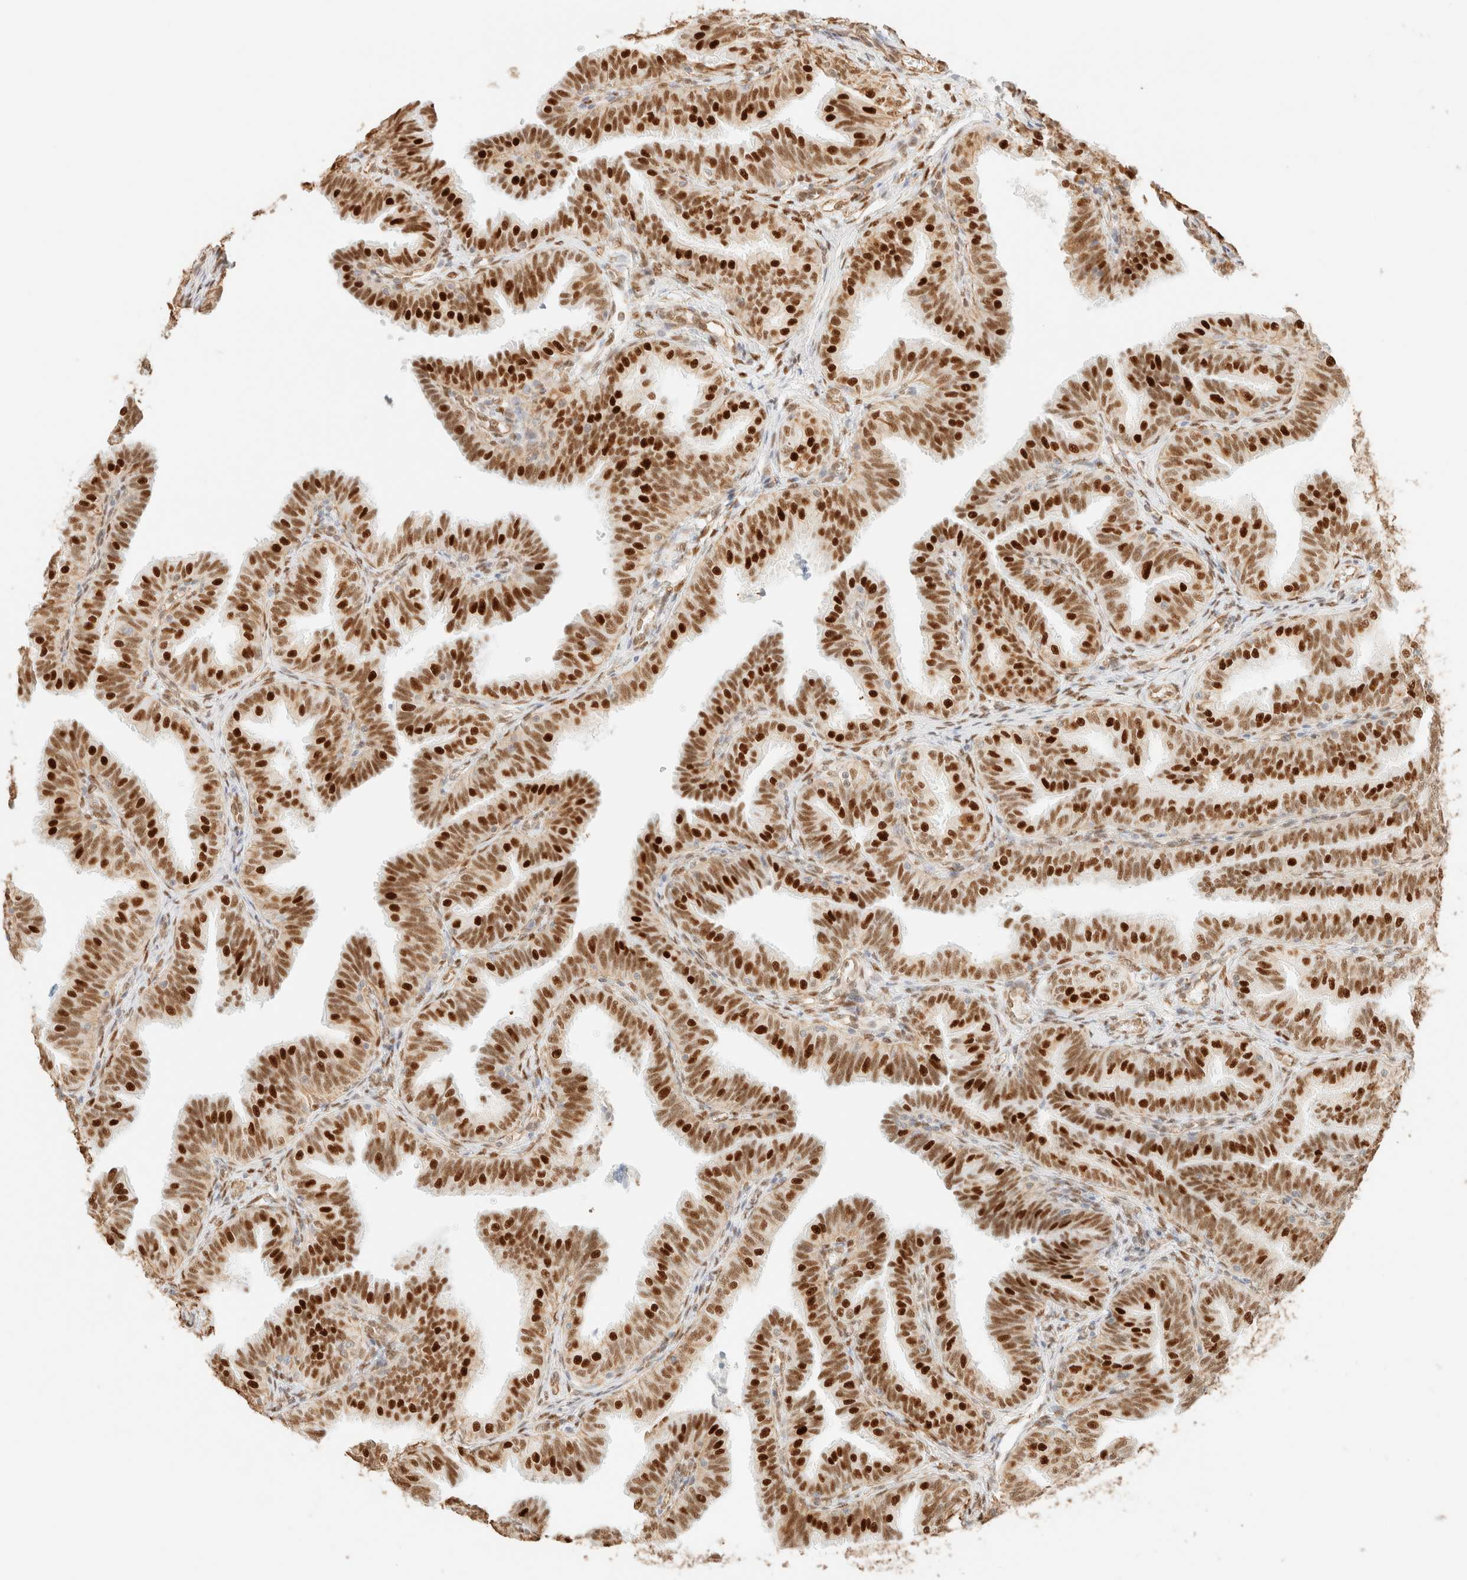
{"staining": {"intensity": "strong", "quantity": ">75%", "location": "nuclear"}, "tissue": "fallopian tube", "cell_type": "Glandular cells", "image_type": "normal", "snomed": [{"axis": "morphology", "description": "Normal tissue, NOS"}, {"axis": "topography", "description": "Fallopian tube"}], "caption": "Immunohistochemistry (IHC) histopathology image of benign human fallopian tube stained for a protein (brown), which reveals high levels of strong nuclear positivity in approximately >75% of glandular cells.", "gene": "ZSCAN18", "patient": {"sex": "female", "age": 35}}